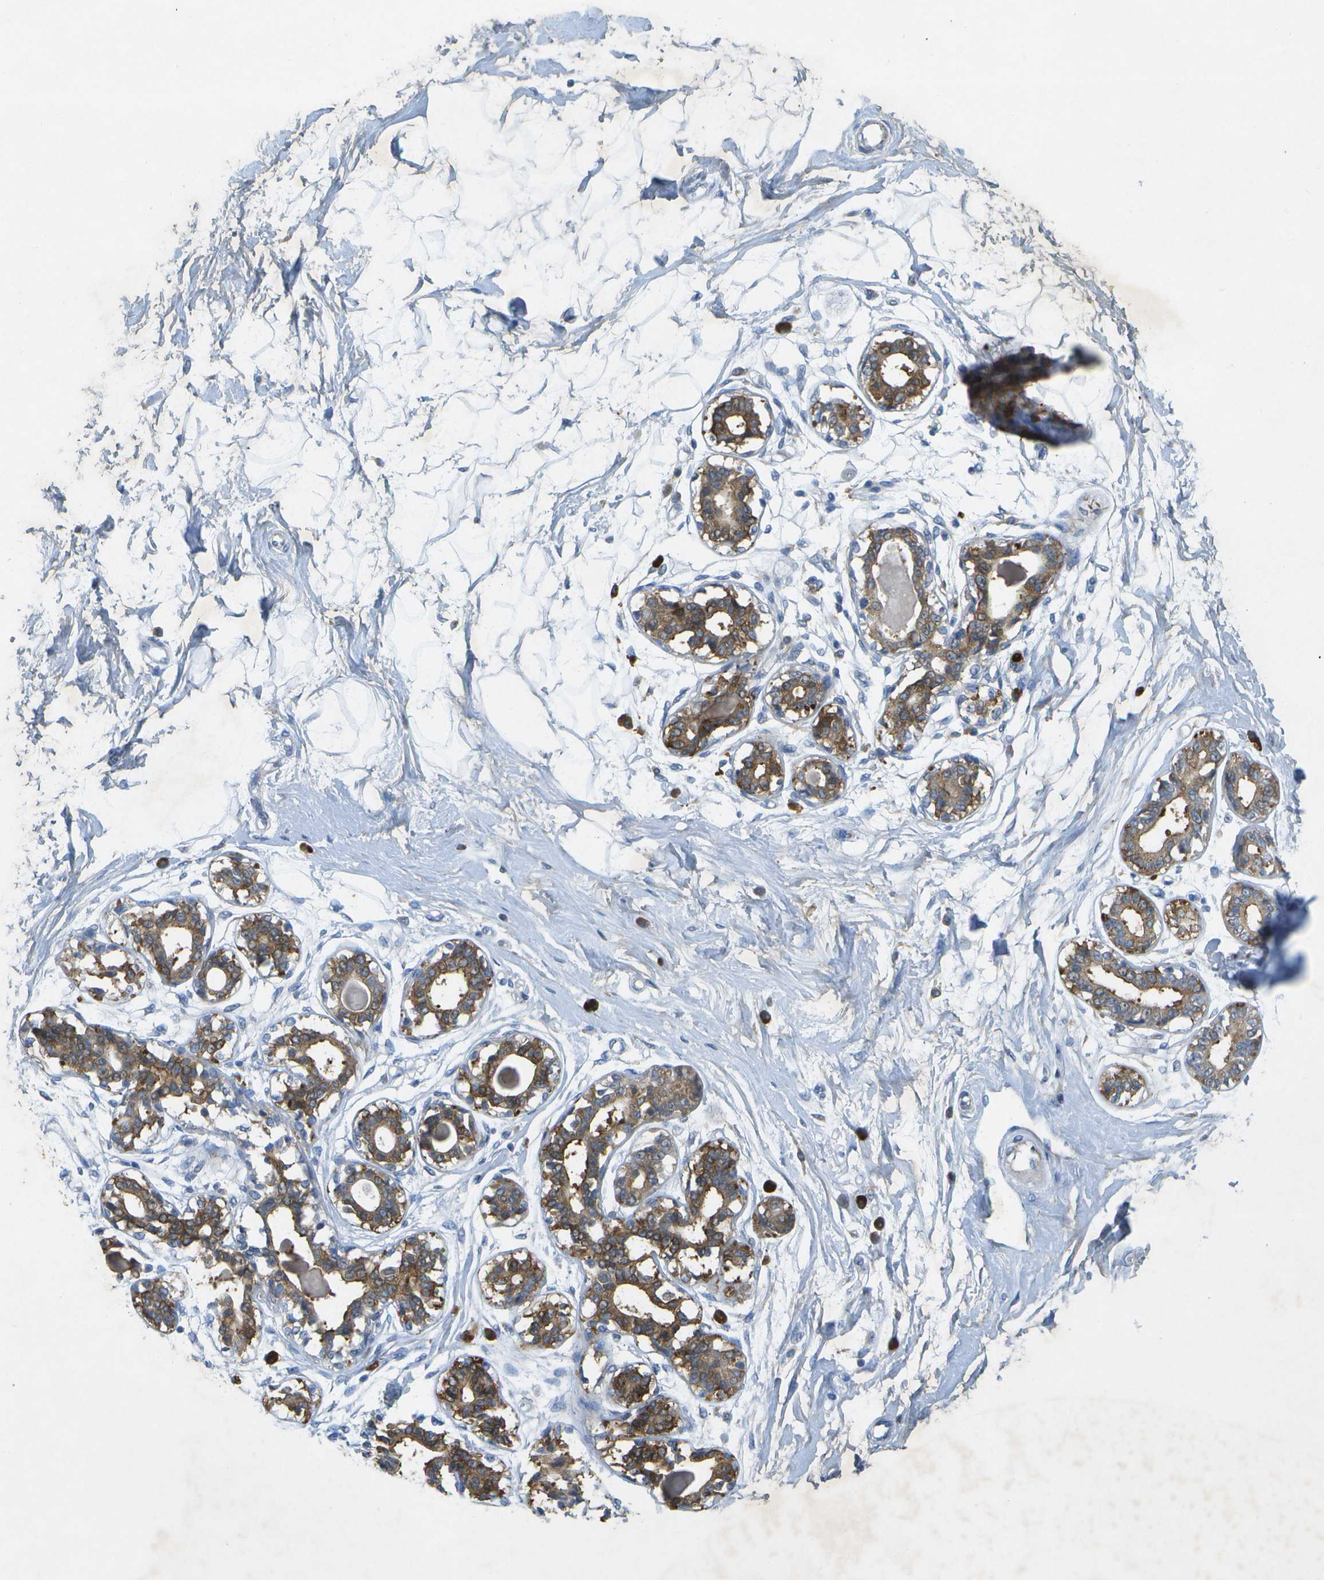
{"staining": {"intensity": "negative", "quantity": "none", "location": "none"}, "tissue": "breast", "cell_type": "Adipocytes", "image_type": "normal", "snomed": [{"axis": "morphology", "description": "Normal tissue, NOS"}, {"axis": "topography", "description": "Breast"}], "caption": "Breast was stained to show a protein in brown. There is no significant expression in adipocytes. (DAB (3,3'-diaminobenzidine) immunohistochemistry (IHC) with hematoxylin counter stain).", "gene": "WNK2", "patient": {"sex": "female", "age": 45}}